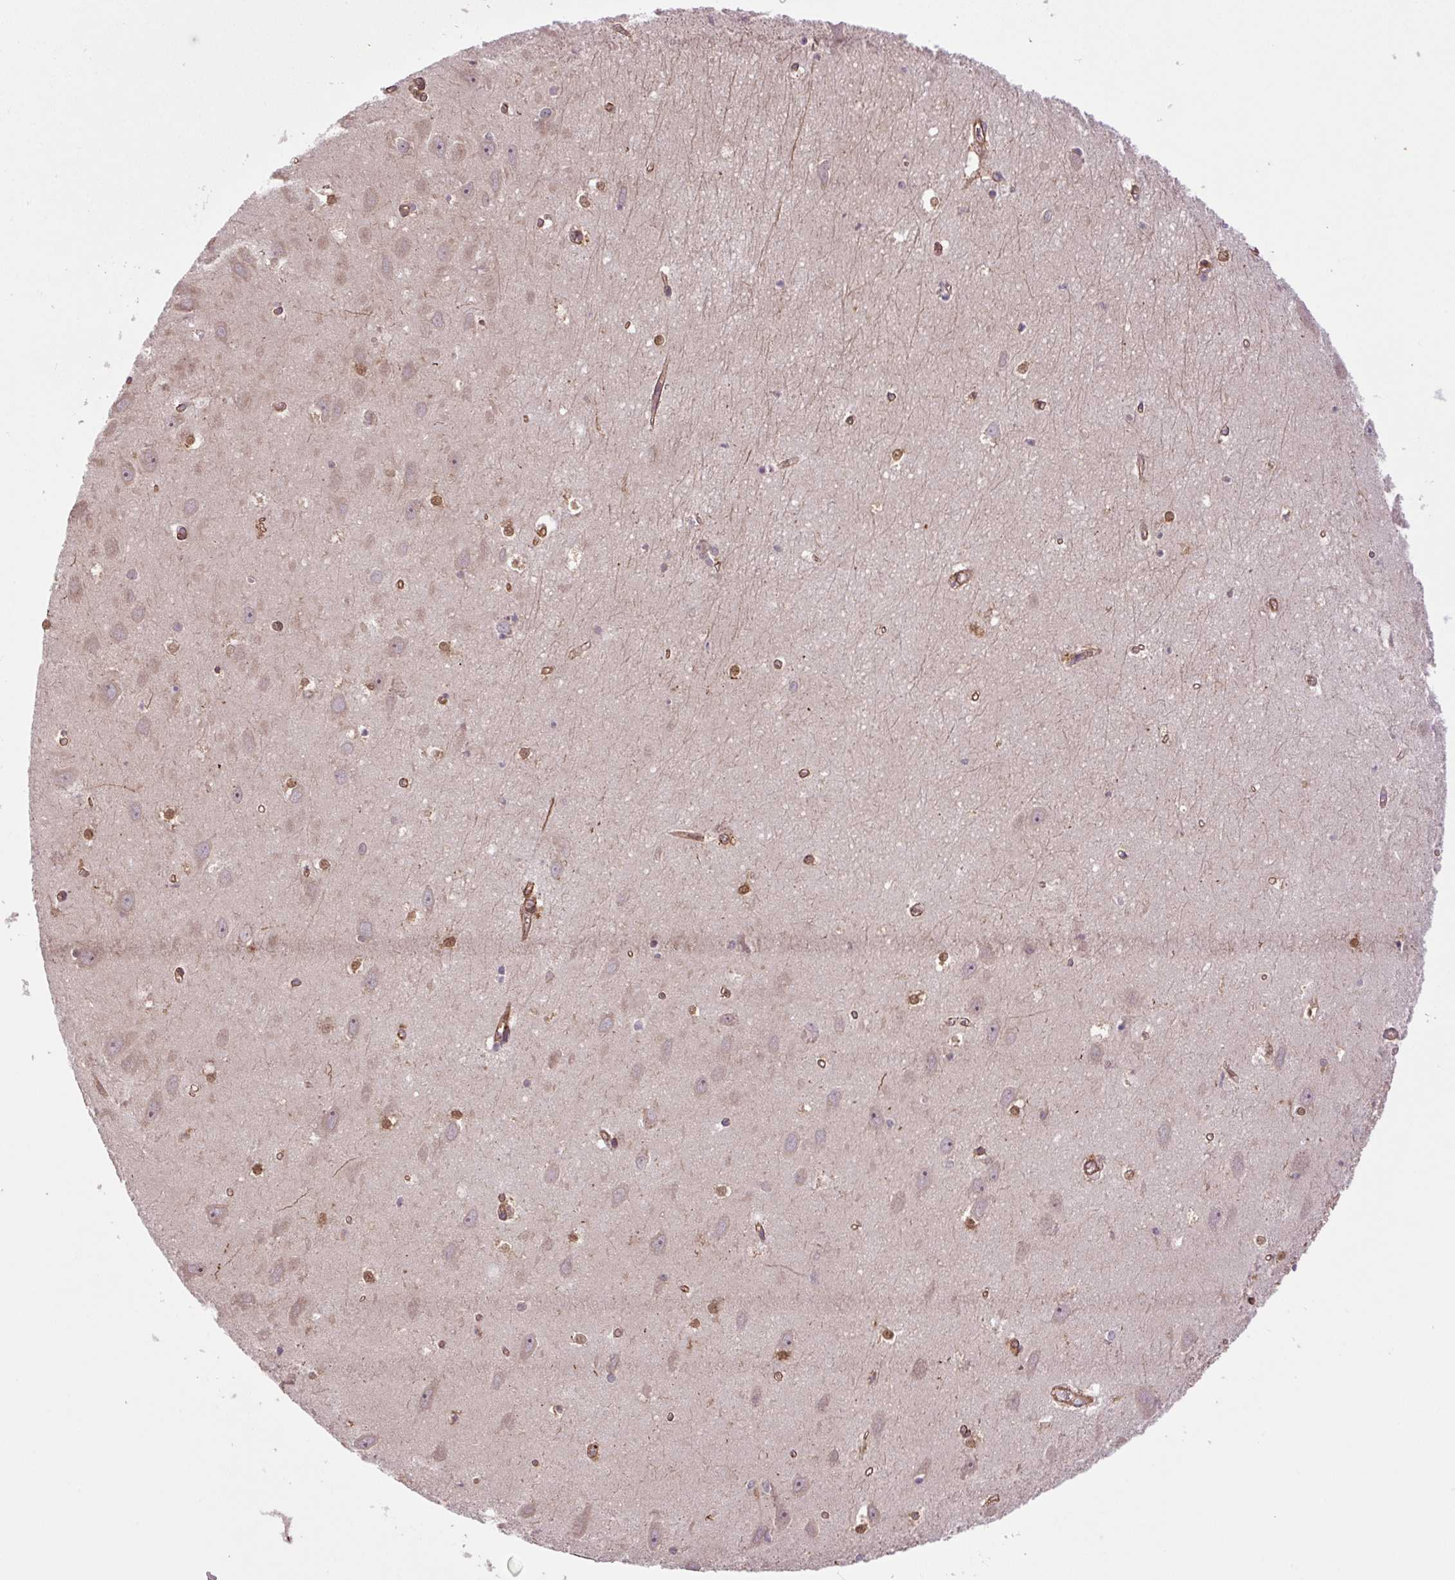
{"staining": {"intensity": "moderate", "quantity": "<25%", "location": "cytoplasmic/membranous"}, "tissue": "hippocampus", "cell_type": "Glial cells", "image_type": "normal", "snomed": [{"axis": "morphology", "description": "Normal tissue, NOS"}, {"axis": "topography", "description": "Hippocampus"}], "caption": "DAB immunohistochemical staining of normal hippocampus shows moderate cytoplasmic/membranous protein expression in approximately <25% of glial cells.", "gene": "SEPTIN10", "patient": {"sex": "female", "age": 64}}